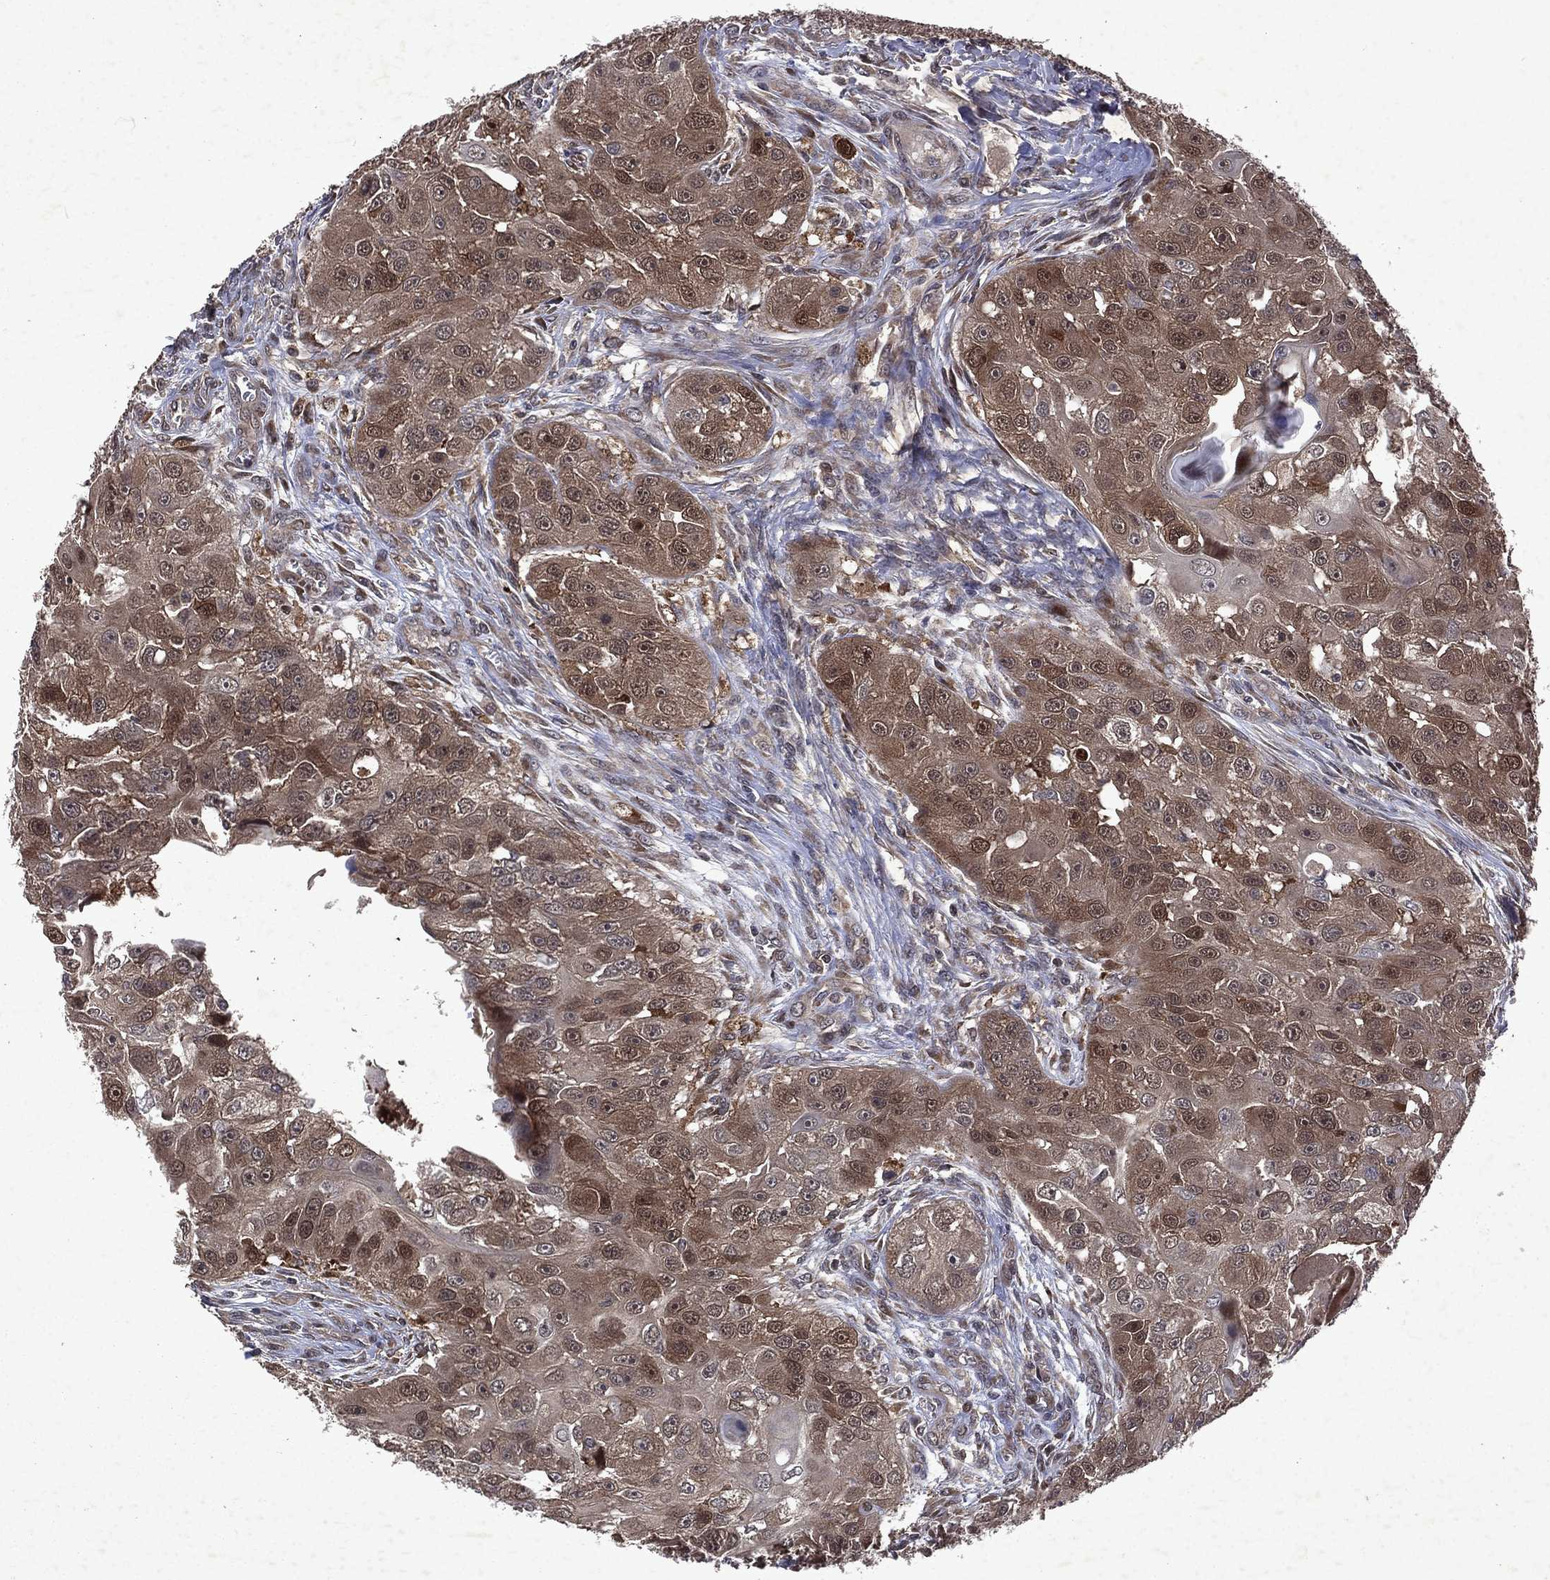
{"staining": {"intensity": "moderate", "quantity": "25%-75%", "location": "cytoplasmic/membranous,nuclear"}, "tissue": "head and neck cancer", "cell_type": "Tumor cells", "image_type": "cancer", "snomed": [{"axis": "morphology", "description": "Normal tissue, NOS"}, {"axis": "morphology", "description": "Squamous cell carcinoma, NOS"}, {"axis": "topography", "description": "Skeletal muscle"}, {"axis": "topography", "description": "Head-Neck"}], "caption": "The photomicrograph displays a brown stain indicating the presence of a protein in the cytoplasmic/membranous and nuclear of tumor cells in head and neck squamous cell carcinoma.", "gene": "MTAP", "patient": {"sex": "male", "age": 51}}